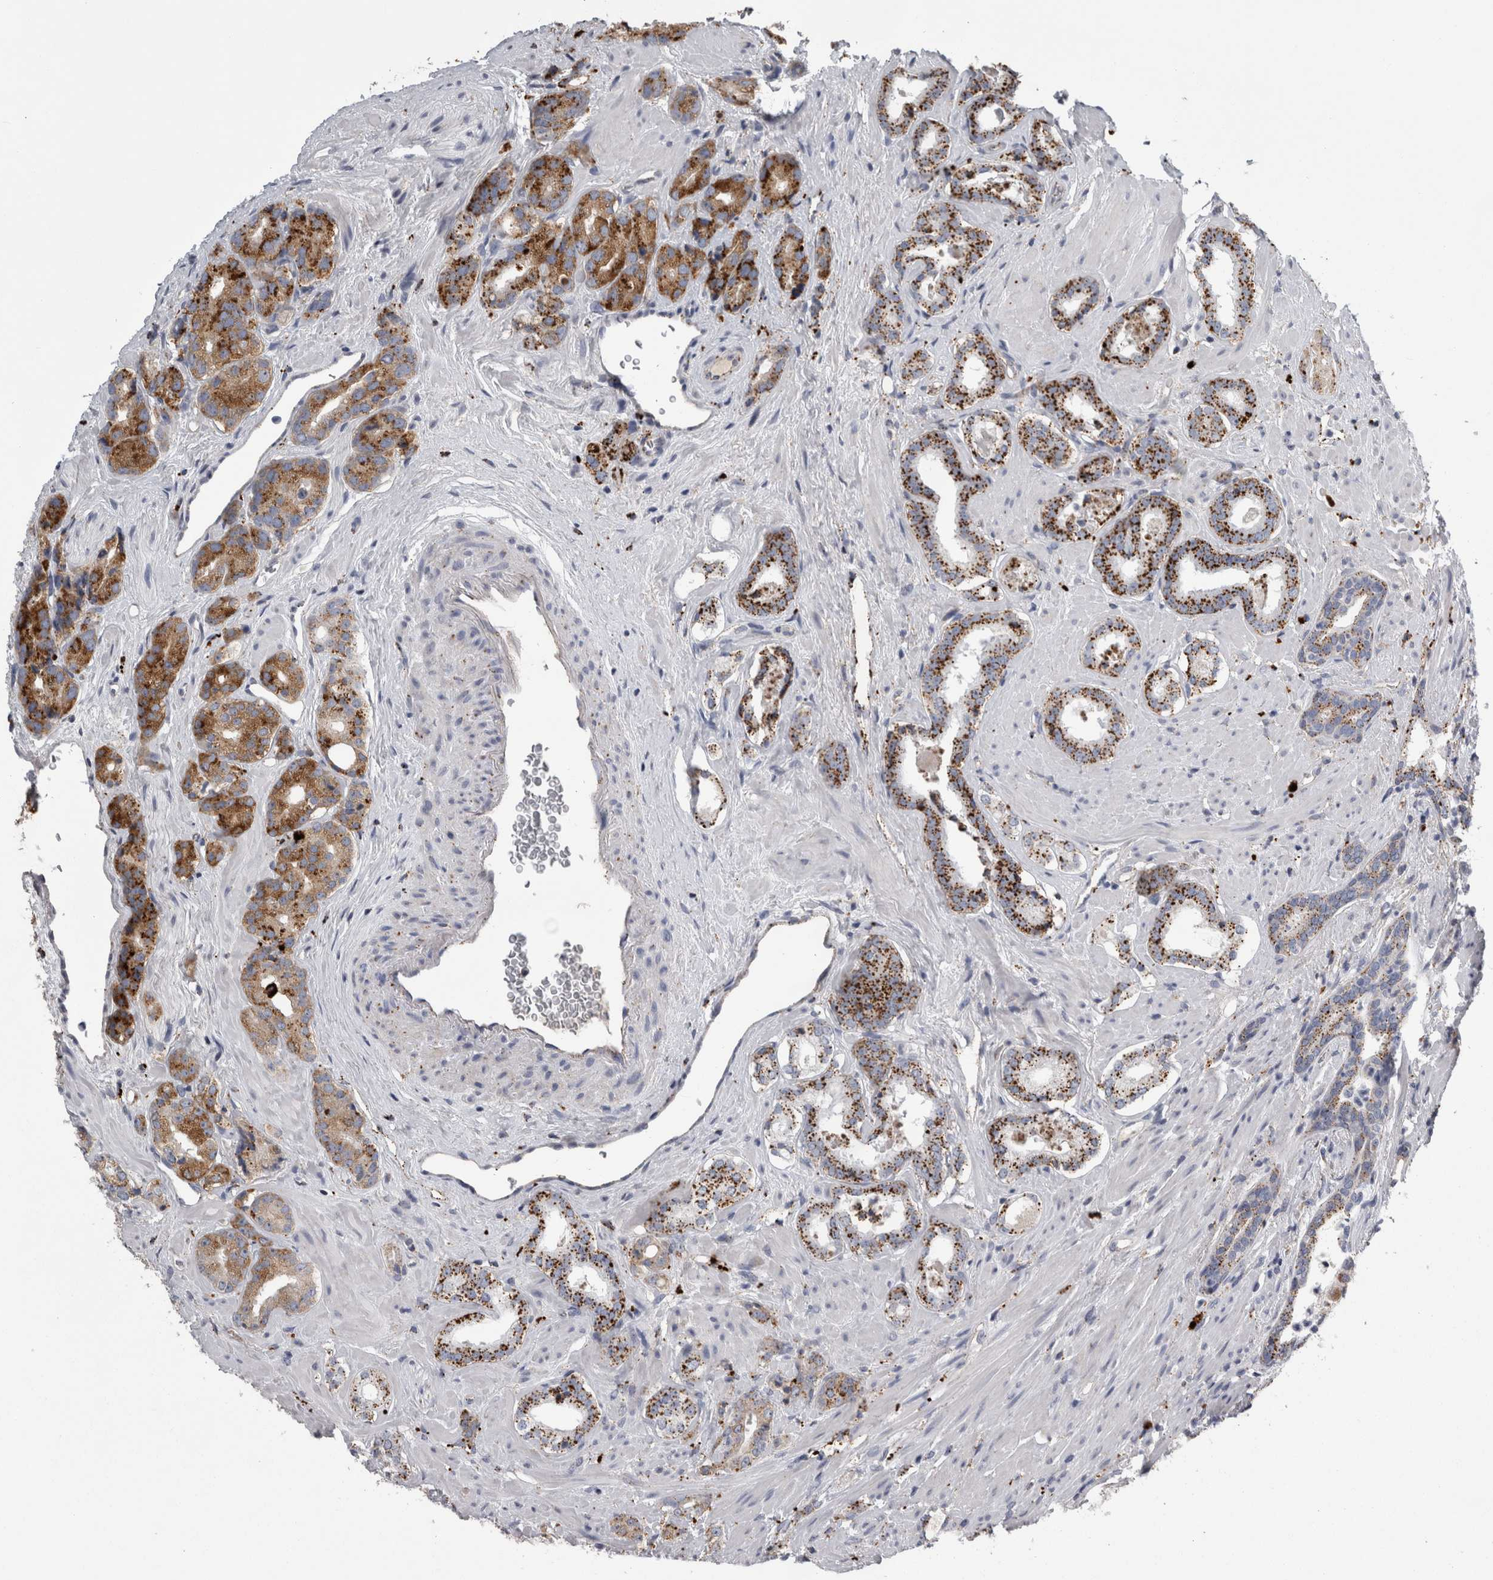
{"staining": {"intensity": "moderate", "quantity": ">75%", "location": "cytoplasmic/membranous"}, "tissue": "prostate cancer", "cell_type": "Tumor cells", "image_type": "cancer", "snomed": [{"axis": "morphology", "description": "Adenocarcinoma, High grade"}, {"axis": "topography", "description": "Prostate"}], "caption": "This micrograph demonstrates immunohistochemistry staining of prostate cancer (high-grade adenocarcinoma), with medium moderate cytoplasmic/membranous staining in approximately >75% of tumor cells.", "gene": "DPP7", "patient": {"sex": "male", "age": 71}}